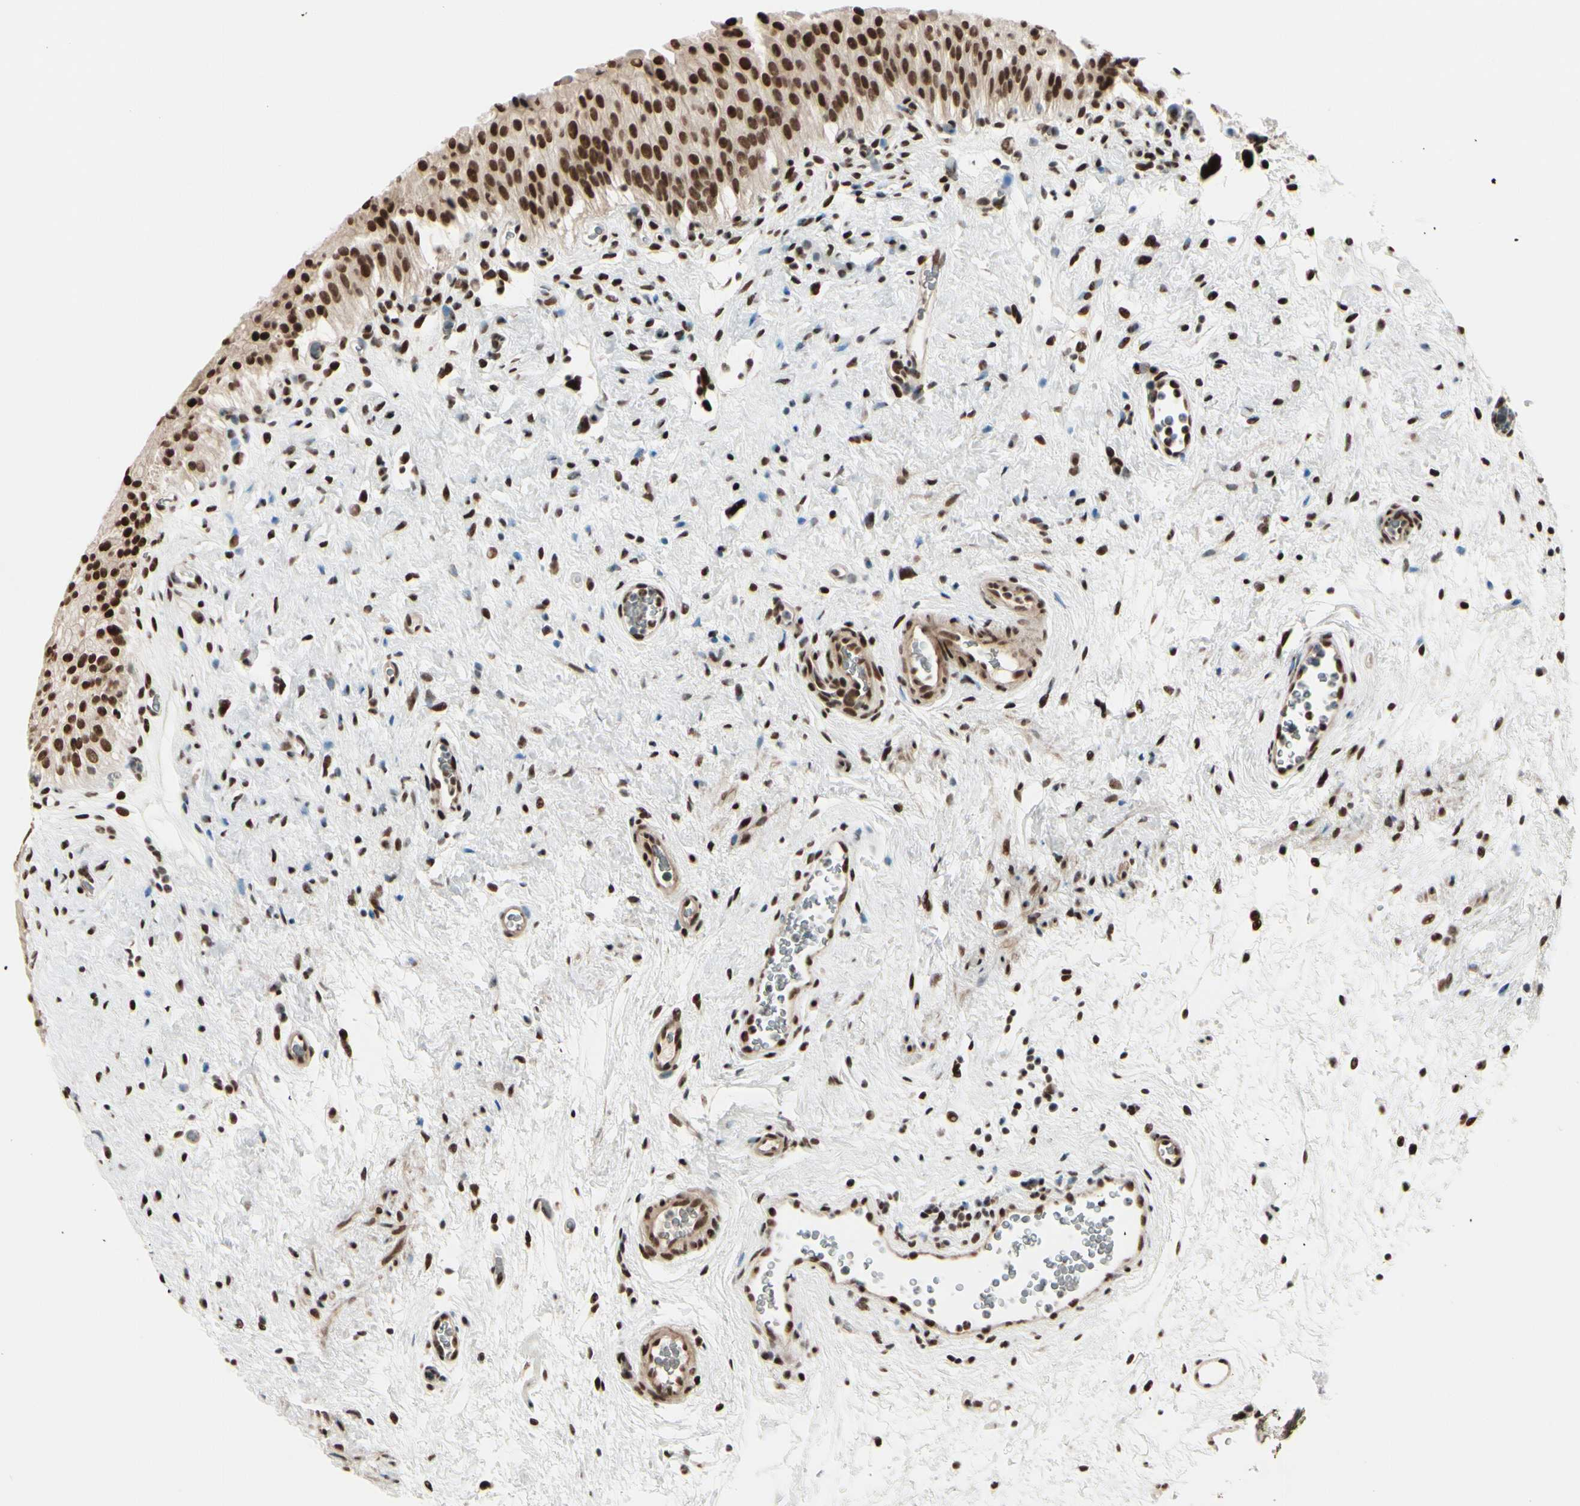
{"staining": {"intensity": "strong", "quantity": ">75%", "location": "cytoplasmic/membranous,nuclear"}, "tissue": "urinary bladder", "cell_type": "Urothelial cells", "image_type": "normal", "snomed": [{"axis": "morphology", "description": "Normal tissue, NOS"}, {"axis": "morphology", "description": "Urothelial carcinoma, High grade"}, {"axis": "topography", "description": "Urinary bladder"}], "caption": "Brown immunohistochemical staining in normal human urinary bladder reveals strong cytoplasmic/membranous,nuclear staining in approximately >75% of urothelial cells.", "gene": "CHAMP1", "patient": {"sex": "male", "age": 46}}